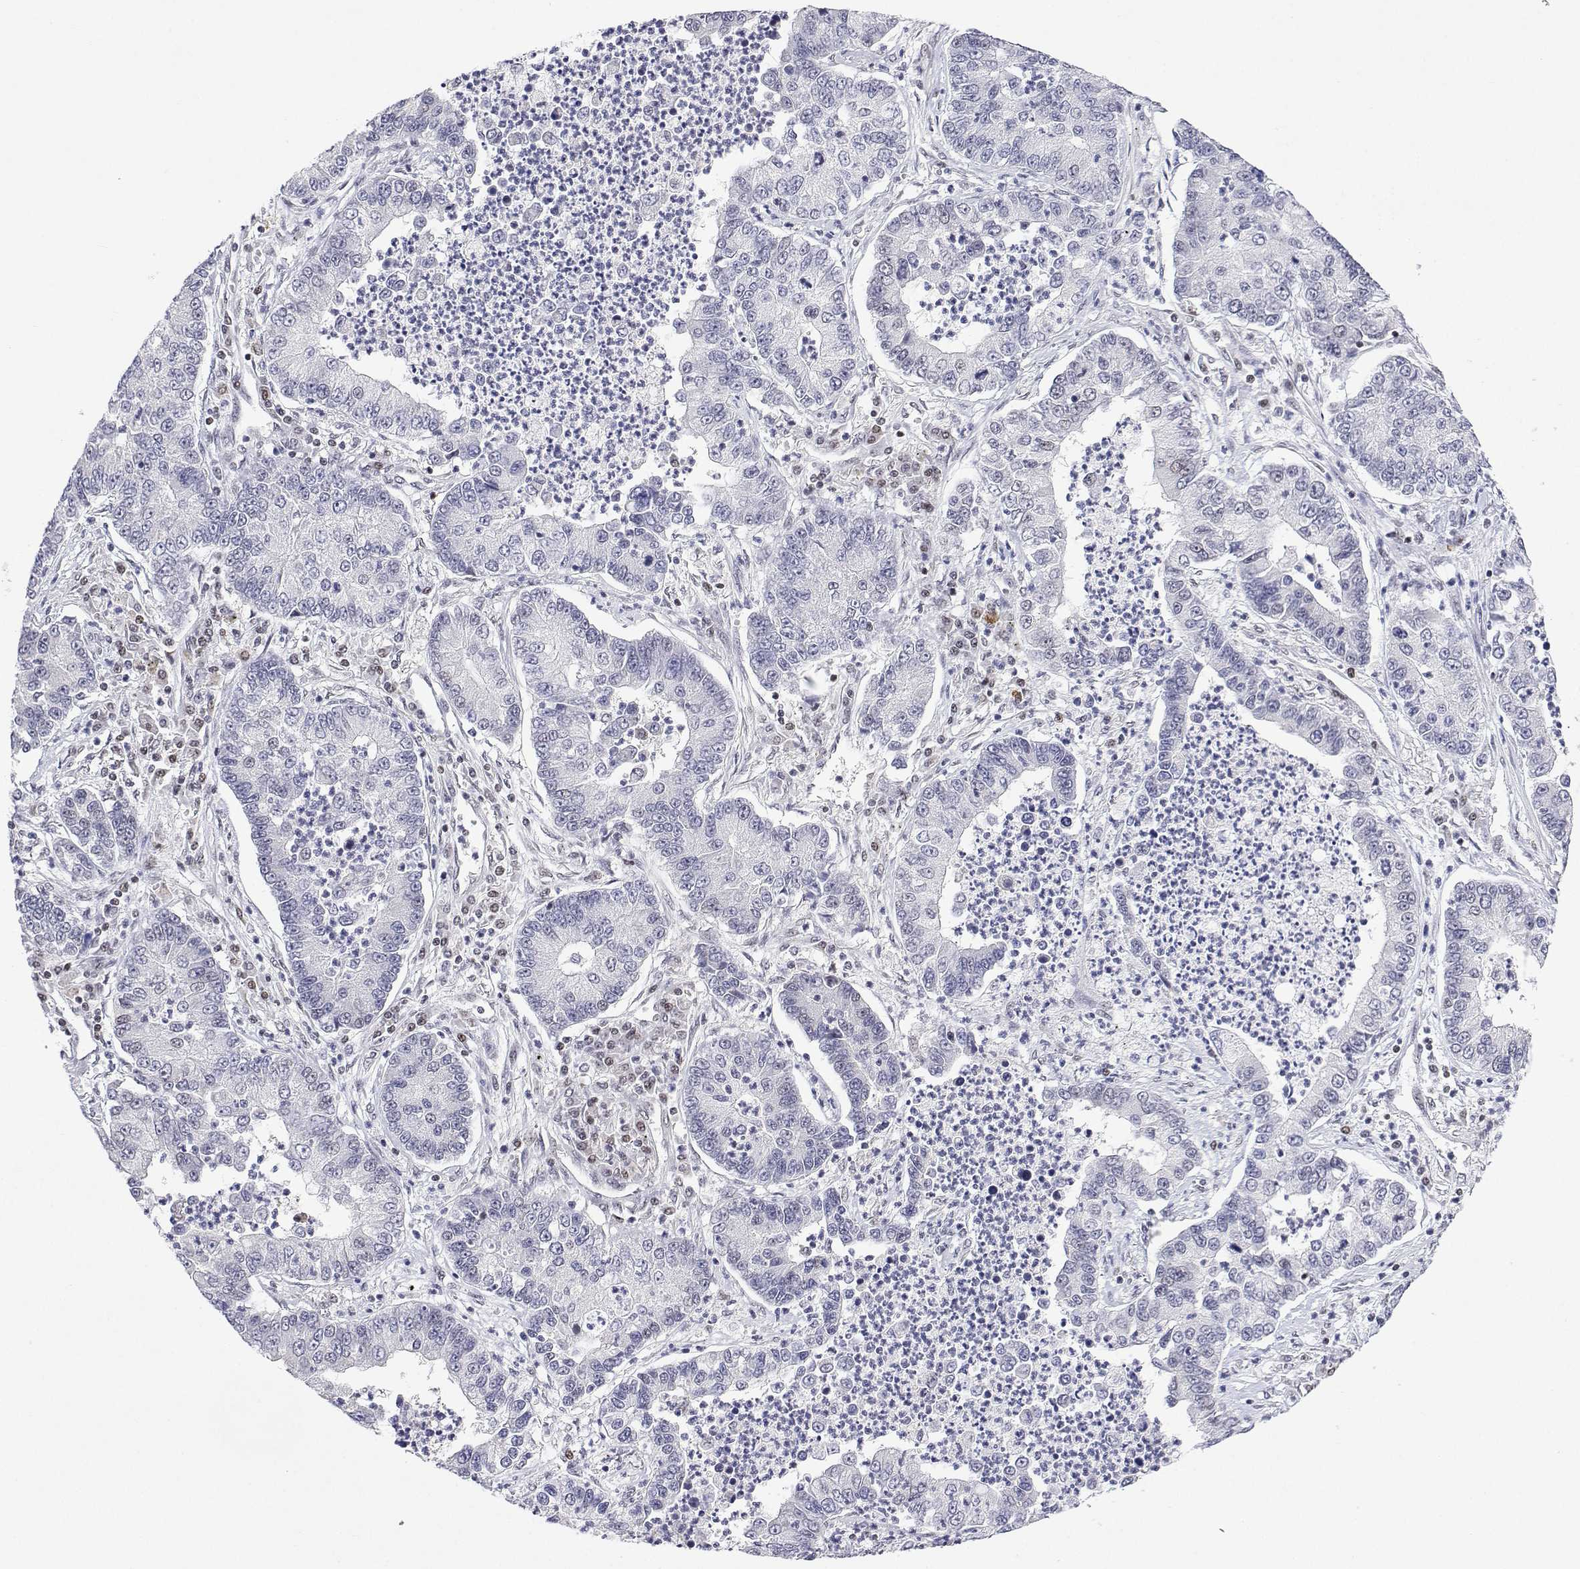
{"staining": {"intensity": "negative", "quantity": "none", "location": "none"}, "tissue": "lung cancer", "cell_type": "Tumor cells", "image_type": "cancer", "snomed": [{"axis": "morphology", "description": "Adenocarcinoma, NOS"}, {"axis": "topography", "description": "Lung"}], "caption": "Immunohistochemical staining of lung cancer (adenocarcinoma) shows no significant positivity in tumor cells.", "gene": "XPC", "patient": {"sex": "female", "age": 57}}